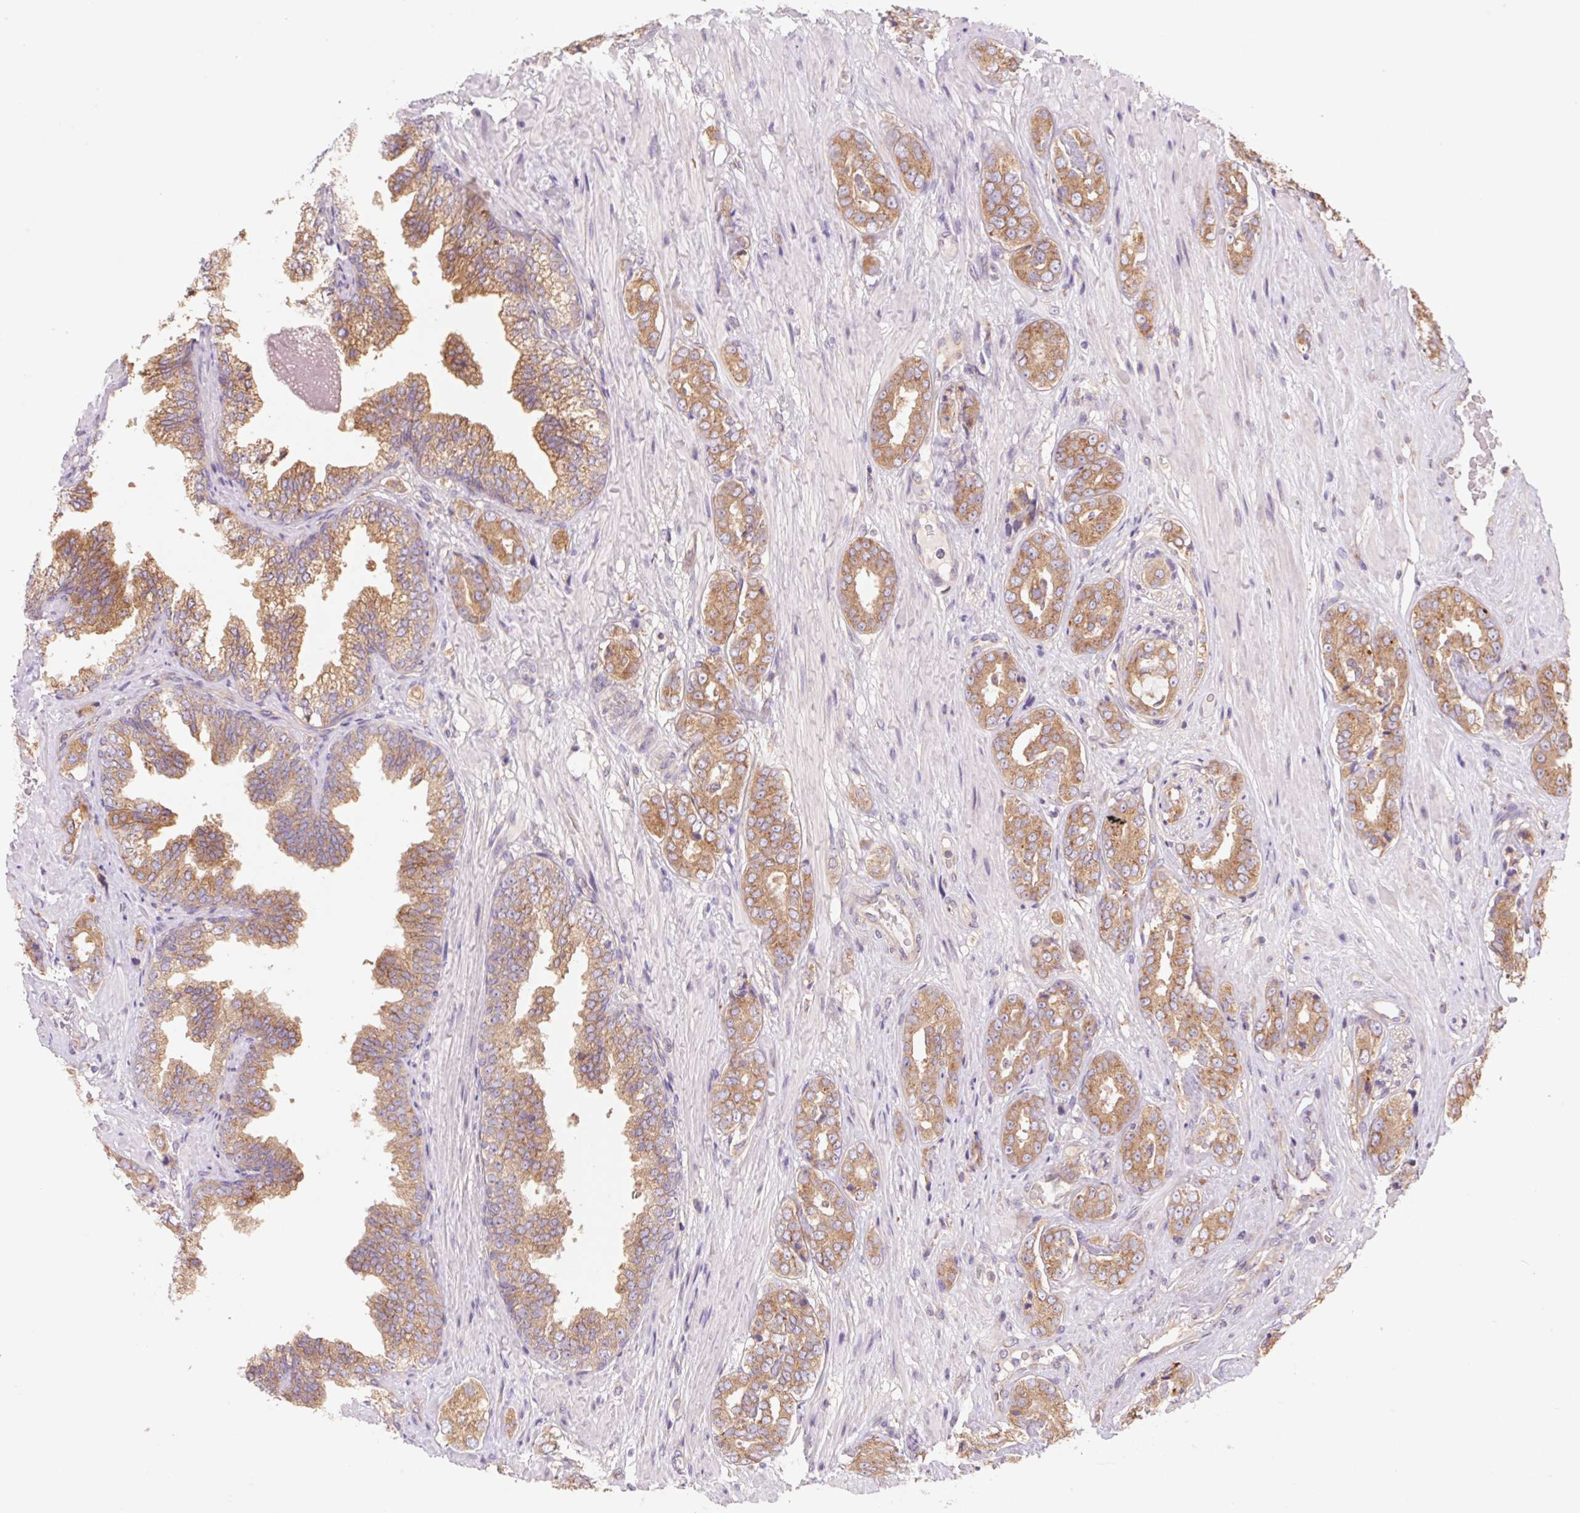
{"staining": {"intensity": "moderate", "quantity": ">75%", "location": "cytoplasmic/membranous"}, "tissue": "prostate cancer", "cell_type": "Tumor cells", "image_type": "cancer", "snomed": [{"axis": "morphology", "description": "Adenocarcinoma, High grade"}, {"axis": "topography", "description": "Prostate"}], "caption": "Prostate cancer stained for a protein (brown) reveals moderate cytoplasmic/membranous positive expression in approximately >75% of tumor cells.", "gene": "RAB1A", "patient": {"sex": "male", "age": 71}}